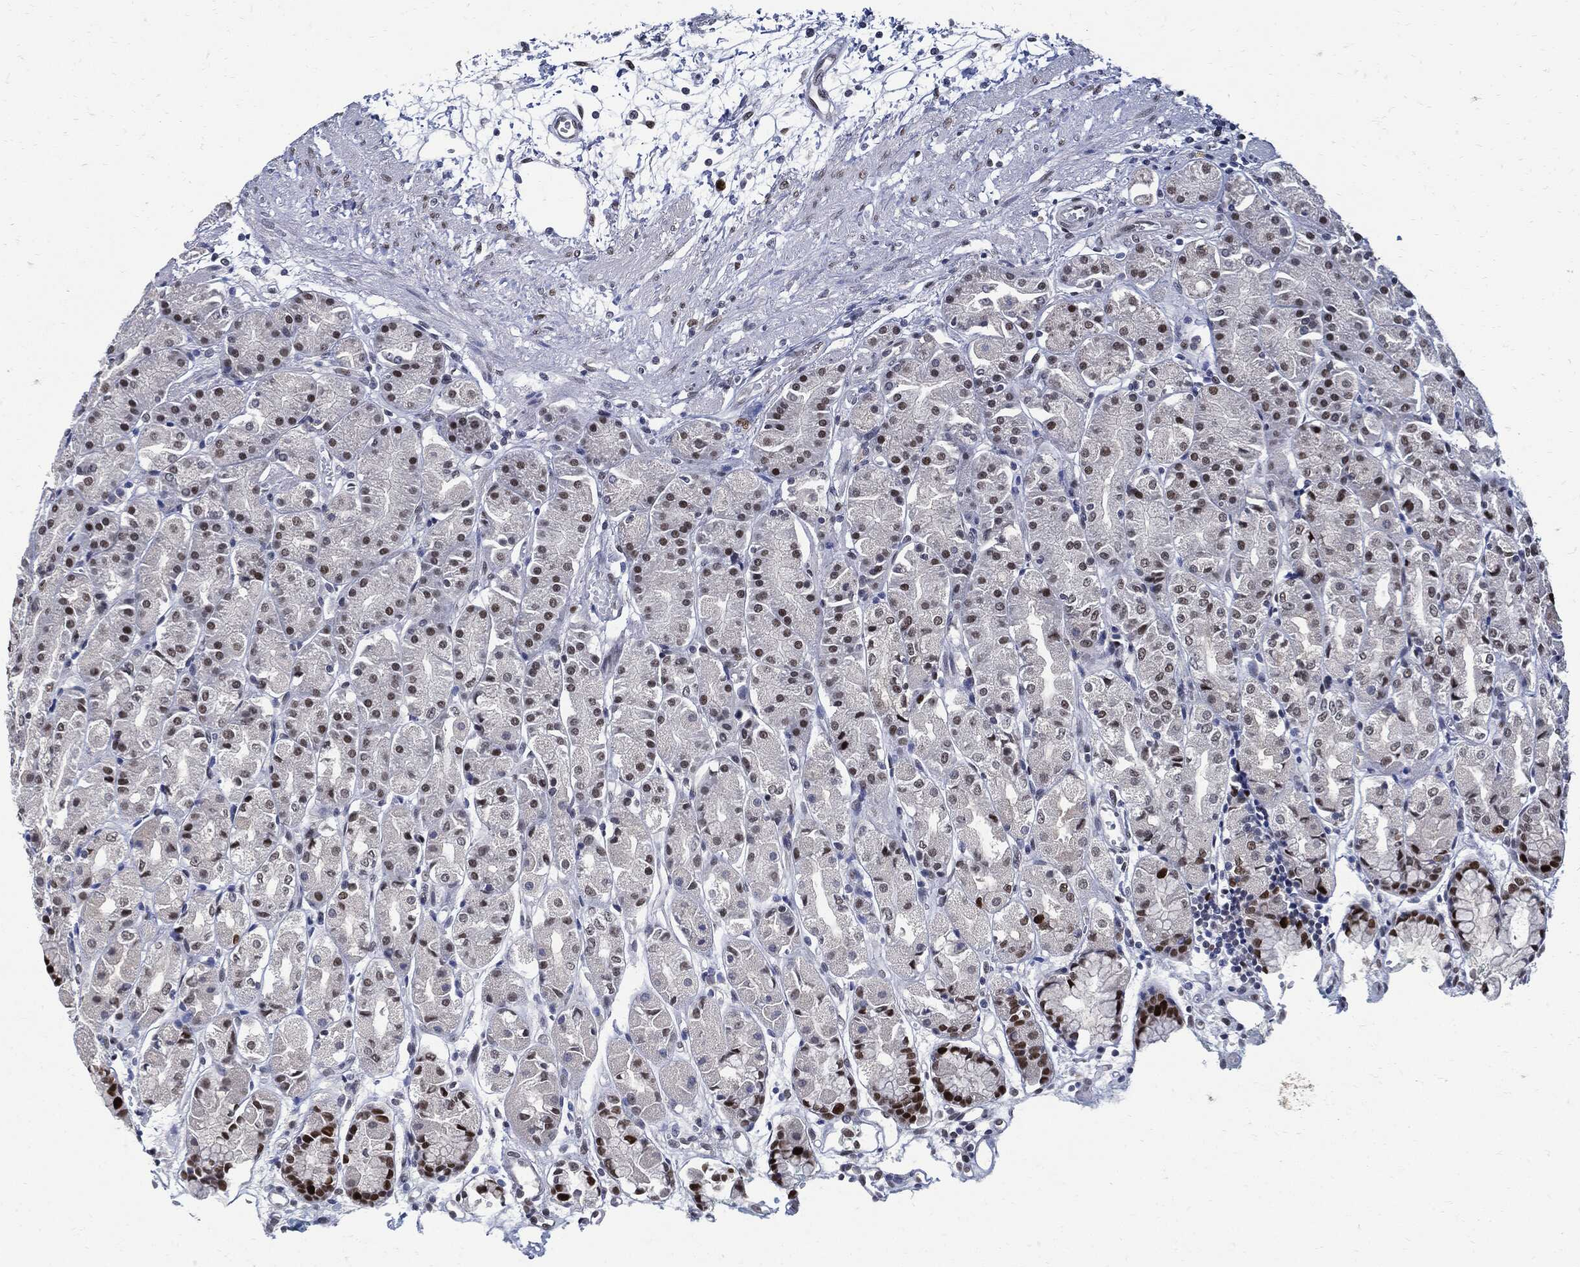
{"staining": {"intensity": "strong", "quantity": "25%-75%", "location": "nuclear"}, "tissue": "stomach", "cell_type": "Glandular cells", "image_type": "normal", "snomed": [{"axis": "morphology", "description": "Normal tissue, NOS"}, {"axis": "morphology", "description": "Adenocarcinoma, NOS"}, {"axis": "topography", "description": "Stomach"}], "caption": "Stomach was stained to show a protein in brown. There is high levels of strong nuclear staining in approximately 25%-75% of glandular cells. (DAB (3,3'-diaminobenzidine) IHC with brightfield microscopy, high magnification).", "gene": "PCNA", "patient": {"sex": "female", "age": 81}}